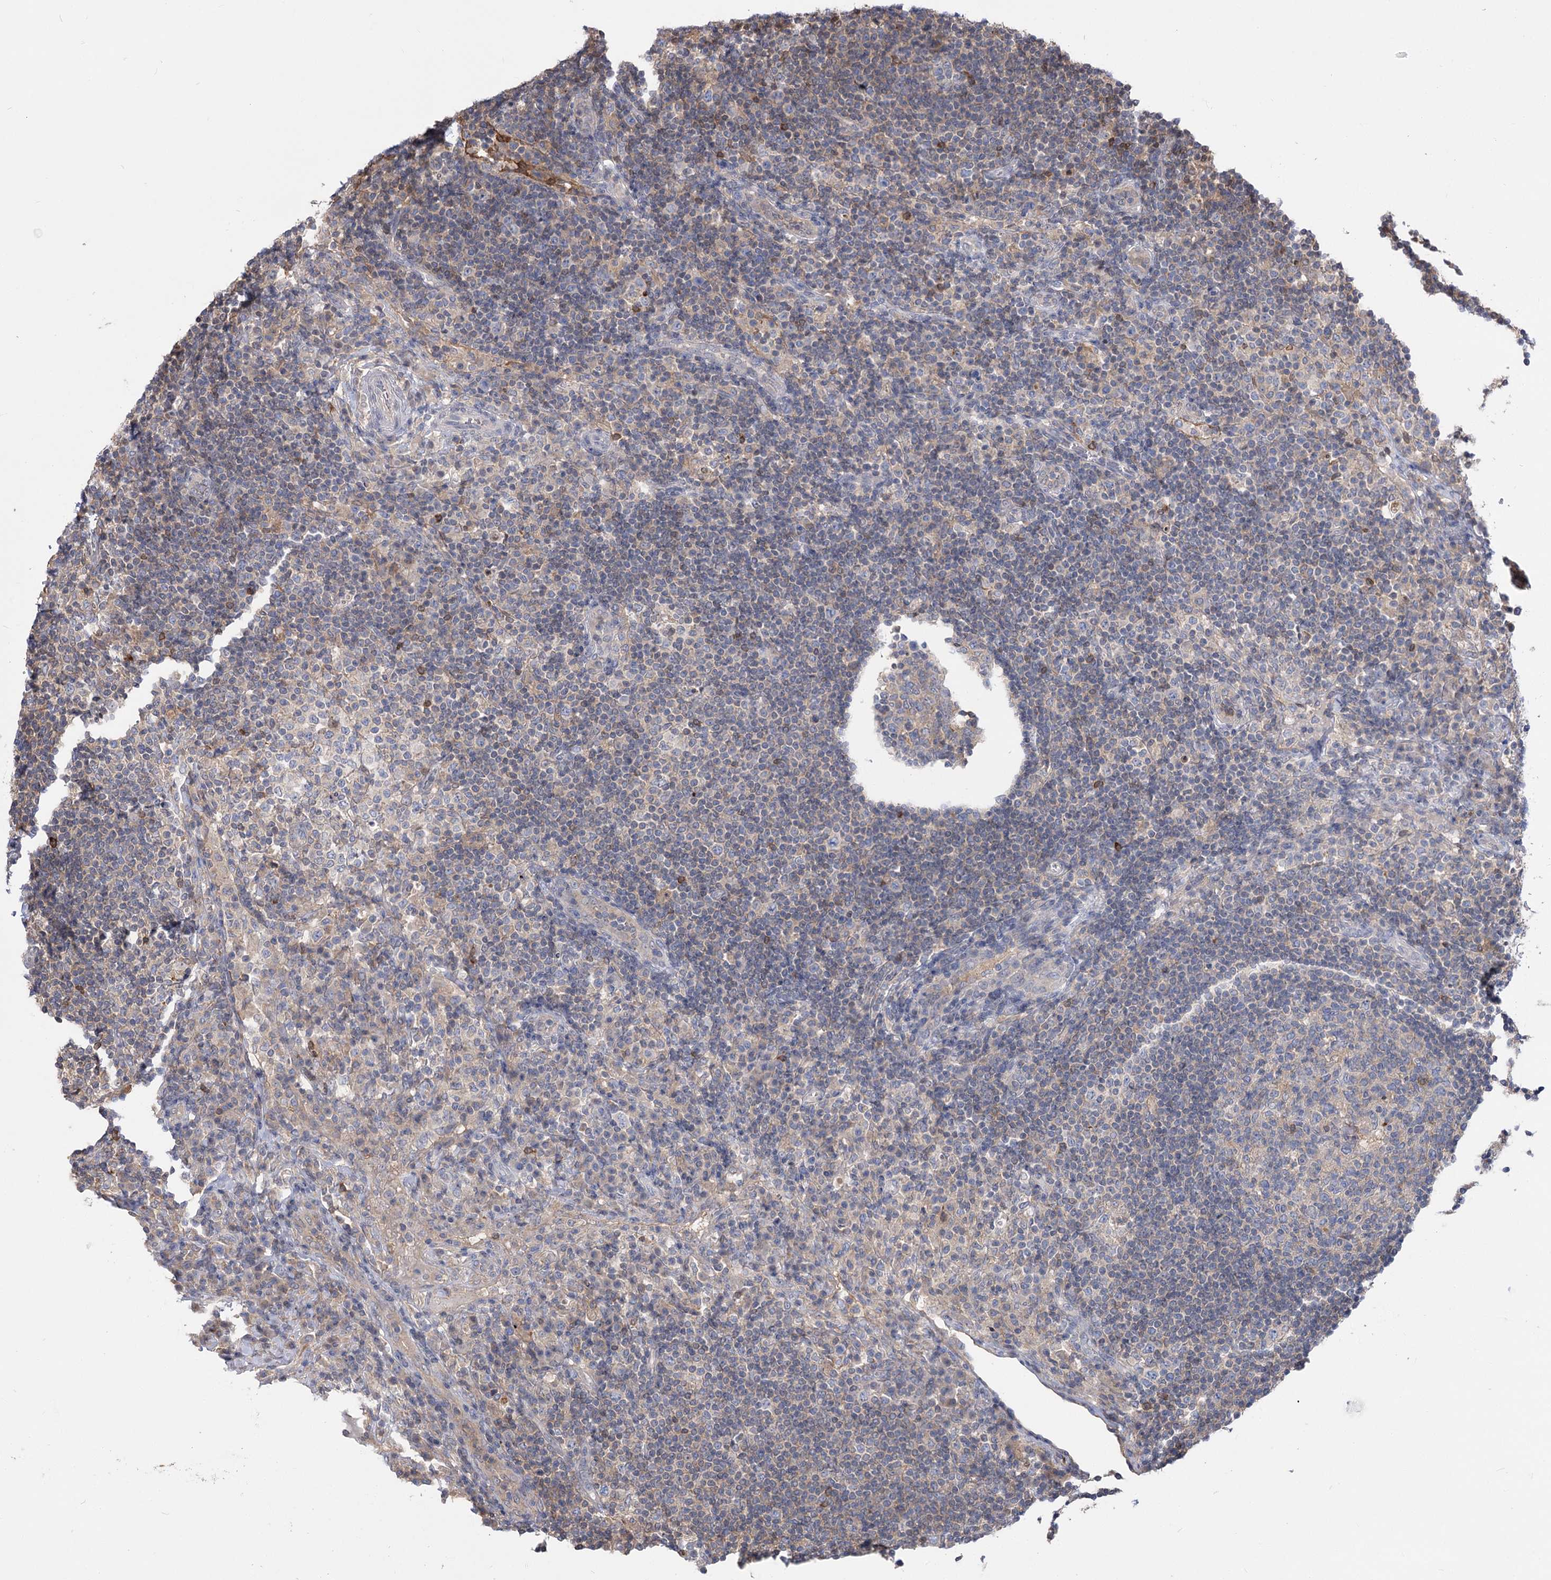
{"staining": {"intensity": "moderate", "quantity": "25%-75%", "location": "cytoplasmic/membranous"}, "tissue": "lymph node", "cell_type": "Germinal center cells", "image_type": "normal", "snomed": [{"axis": "morphology", "description": "Normal tissue, NOS"}, {"axis": "topography", "description": "Lymph node"}], "caption": "IHC of normal human lymph node reveals medium levels of moderate cytoplasmic/membranous expression in approximately 25%-75% of germinal center cells.", "gene": "UGP2", "patient": {"sex": "female", "age": 53}}